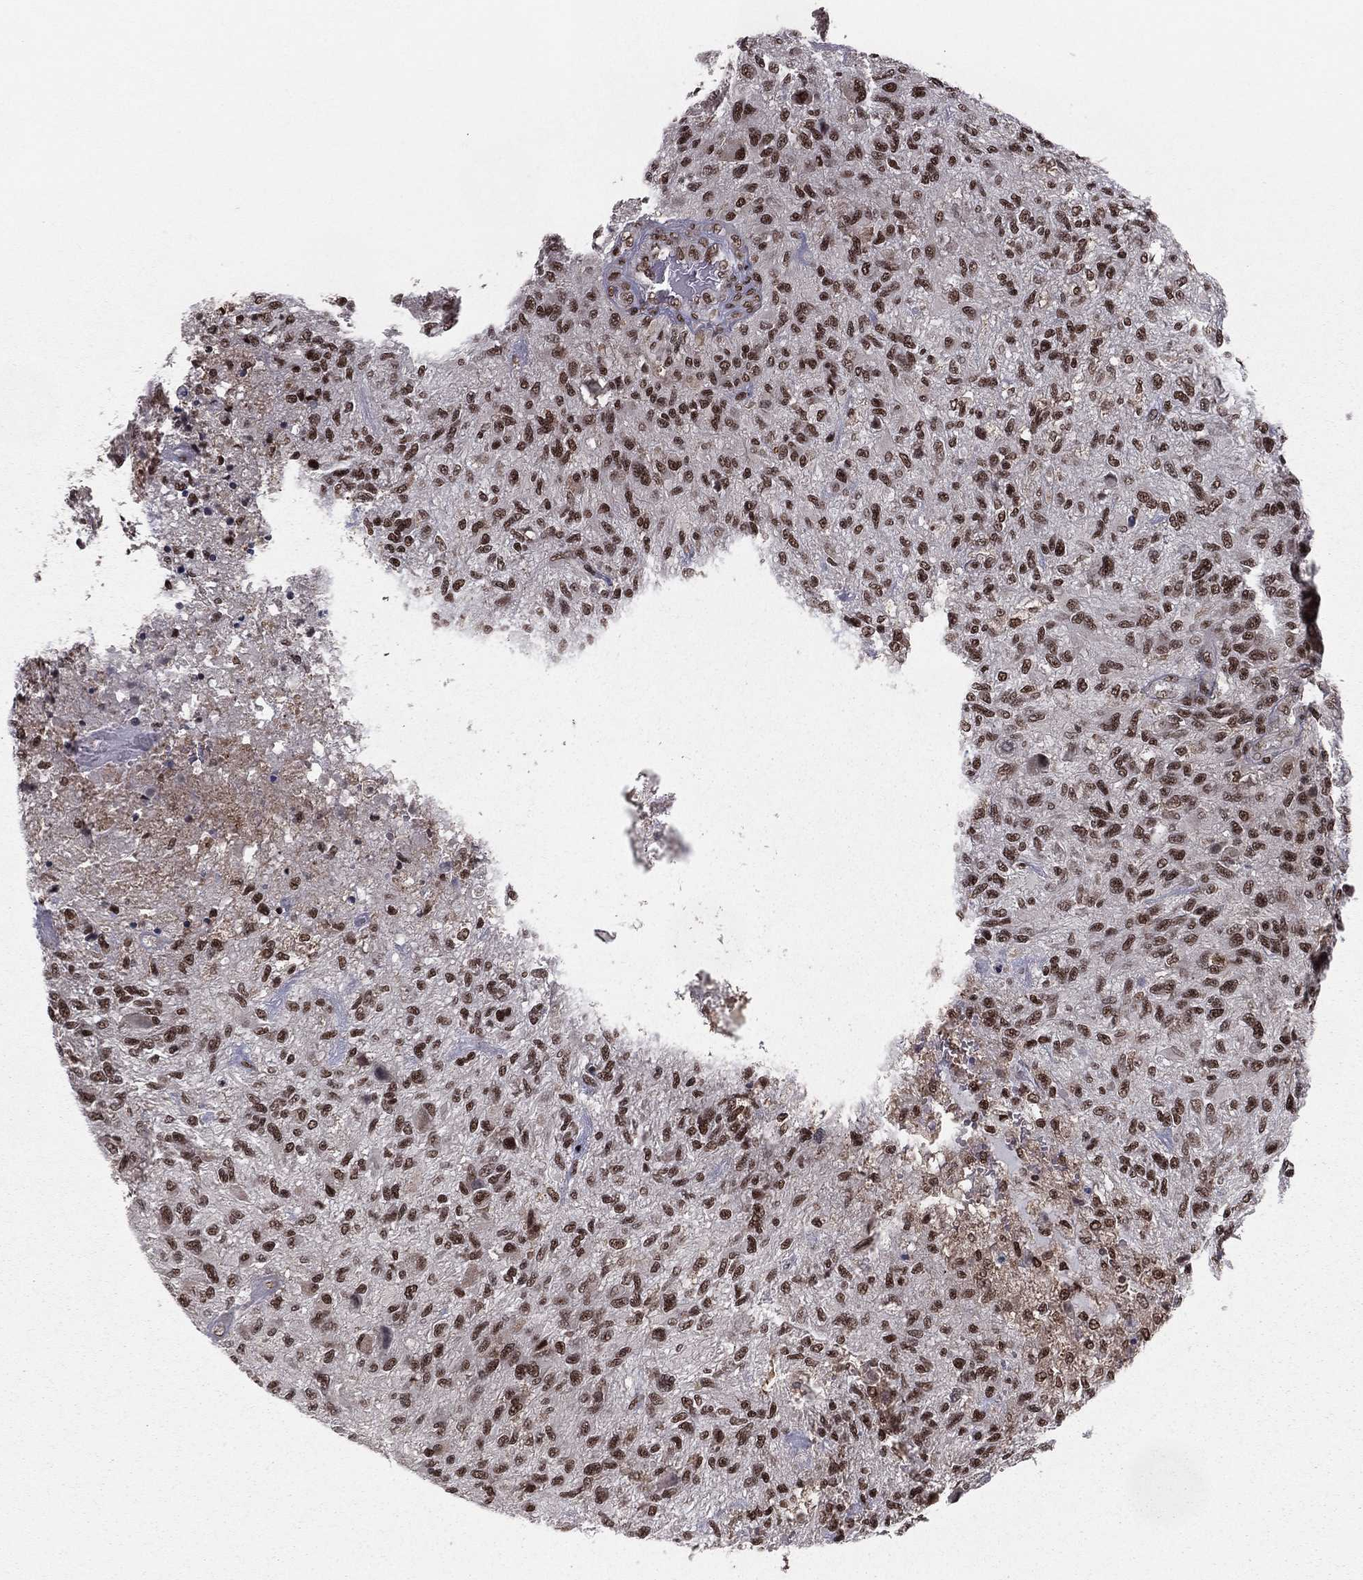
{"staining": {"intensity": "strong", "quantity": ">75%", "location": "nuclear"}, "tissue": "glioma", "cell_type": "Tumor cells", "image_type": "cancer", "snomed": [{"axis": "morphology", "description": "Glioma, malignant, High grade"}, {"axis": "topography", "description": "Brain"}], "caption": "Human glioma stained with a protein marker shows strong staining in tumor cells.", "gene": "NFYB", "patient": {"sex": "male", "age": 47}}